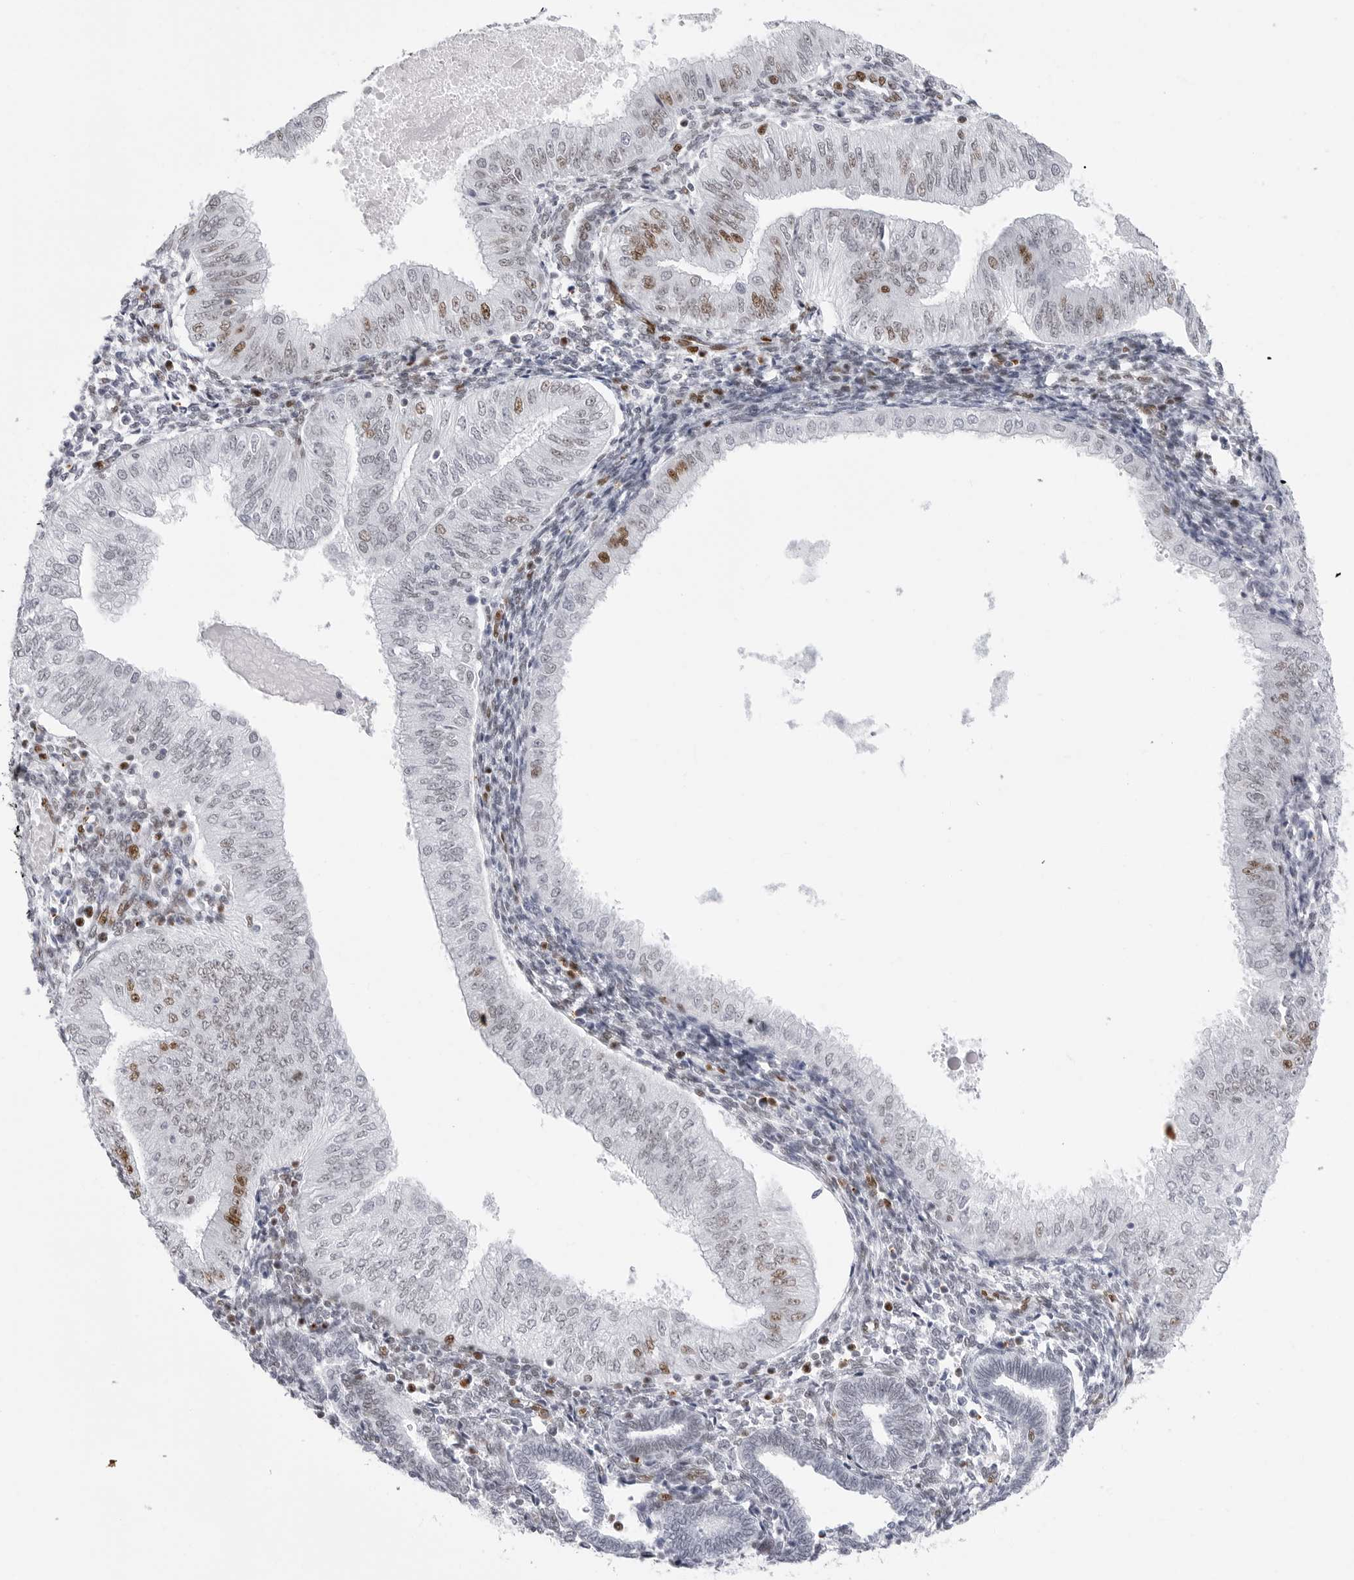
{"staining": {"intensity": "moderate", "quantity": "<25%", "location": "nuclear"}, "tissue": "endometrial cancer", "cell_type": "Tumor cells", "image_type": "cancer", "snomed": [{"axis": "morphology", "description": "Normal tissue, NOS"}, {"axis": "morphology", "description": "Adenocarcinoma, NOS"}, {"axis": "topography", "description": "Endometrium"}], "caption": "Moderate nuclear positivity is appreciated in approximately <25% of tumor cells in endometrial adenocarcinoma. The staining was performed using DAB (3,3'-diaminobenzidine), with brown indicating positive protein expression. Nuclei are stained blue with hematoxylin.", "gene": "NASP", "patient": {"sex": "female", "age": 53}}